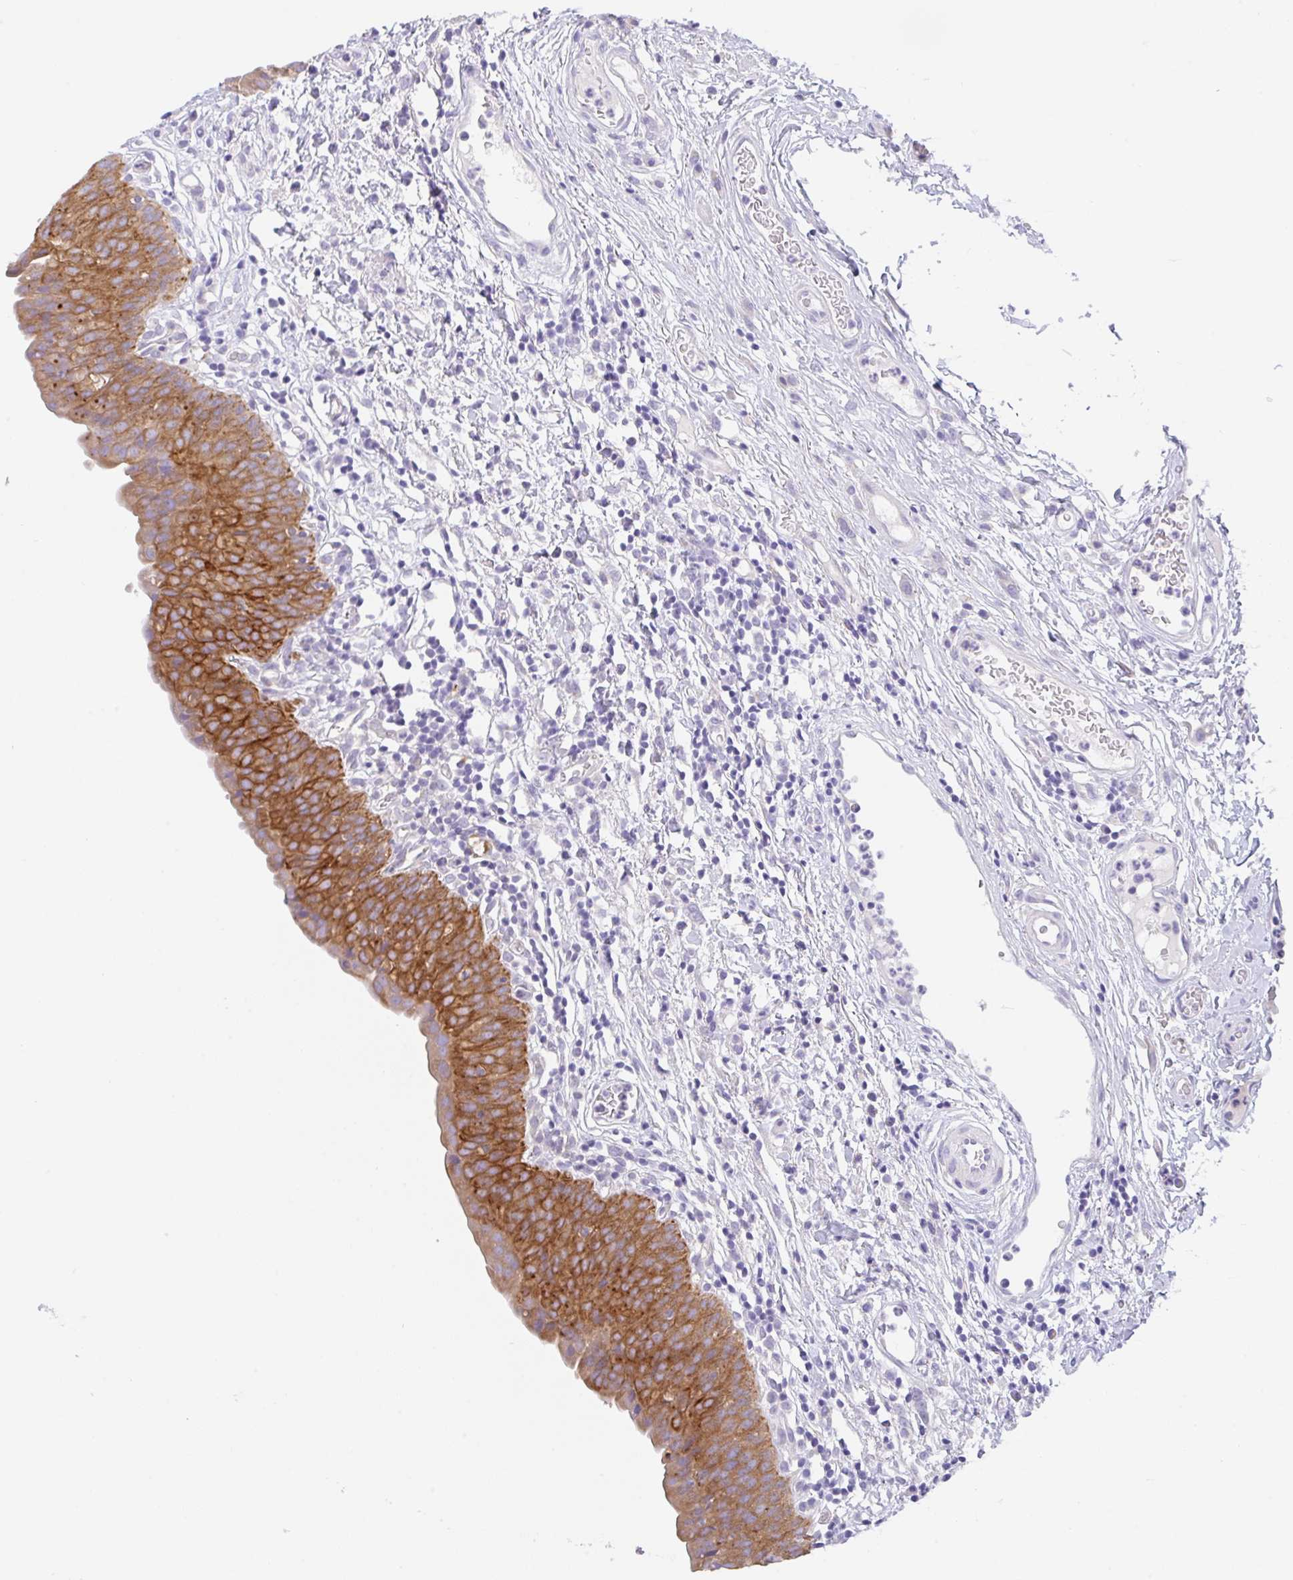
{"staining": {"intensity": "strong", "quantity": "25%-75%", "location": "cytoplasmic/membranous"}, "tissue": "urinary bladder", "cell_type": "Urothelial cells", "image_type": "normal", "snomed": [{"axis": "morphology", "description": "Normal tissue, NOS"}, {"axis": "morphology", "description": "Inflammation, NOS"}, {"axis": "topography", "description": "Urinary bladder"}], "caption": "An immunohistochemistry (IHC) histopathology image of benign tissue is shown. Protein staining in brown labels strong cytoplasmic/membranous positivity in urinary bladder within urothelial cells. (DAB (3,3'-diaminobenzidine) IHC with brightfield microscopy, high magnification).", "gene": "TRAF4", "patient": {"sex": "male", "age": 57}}